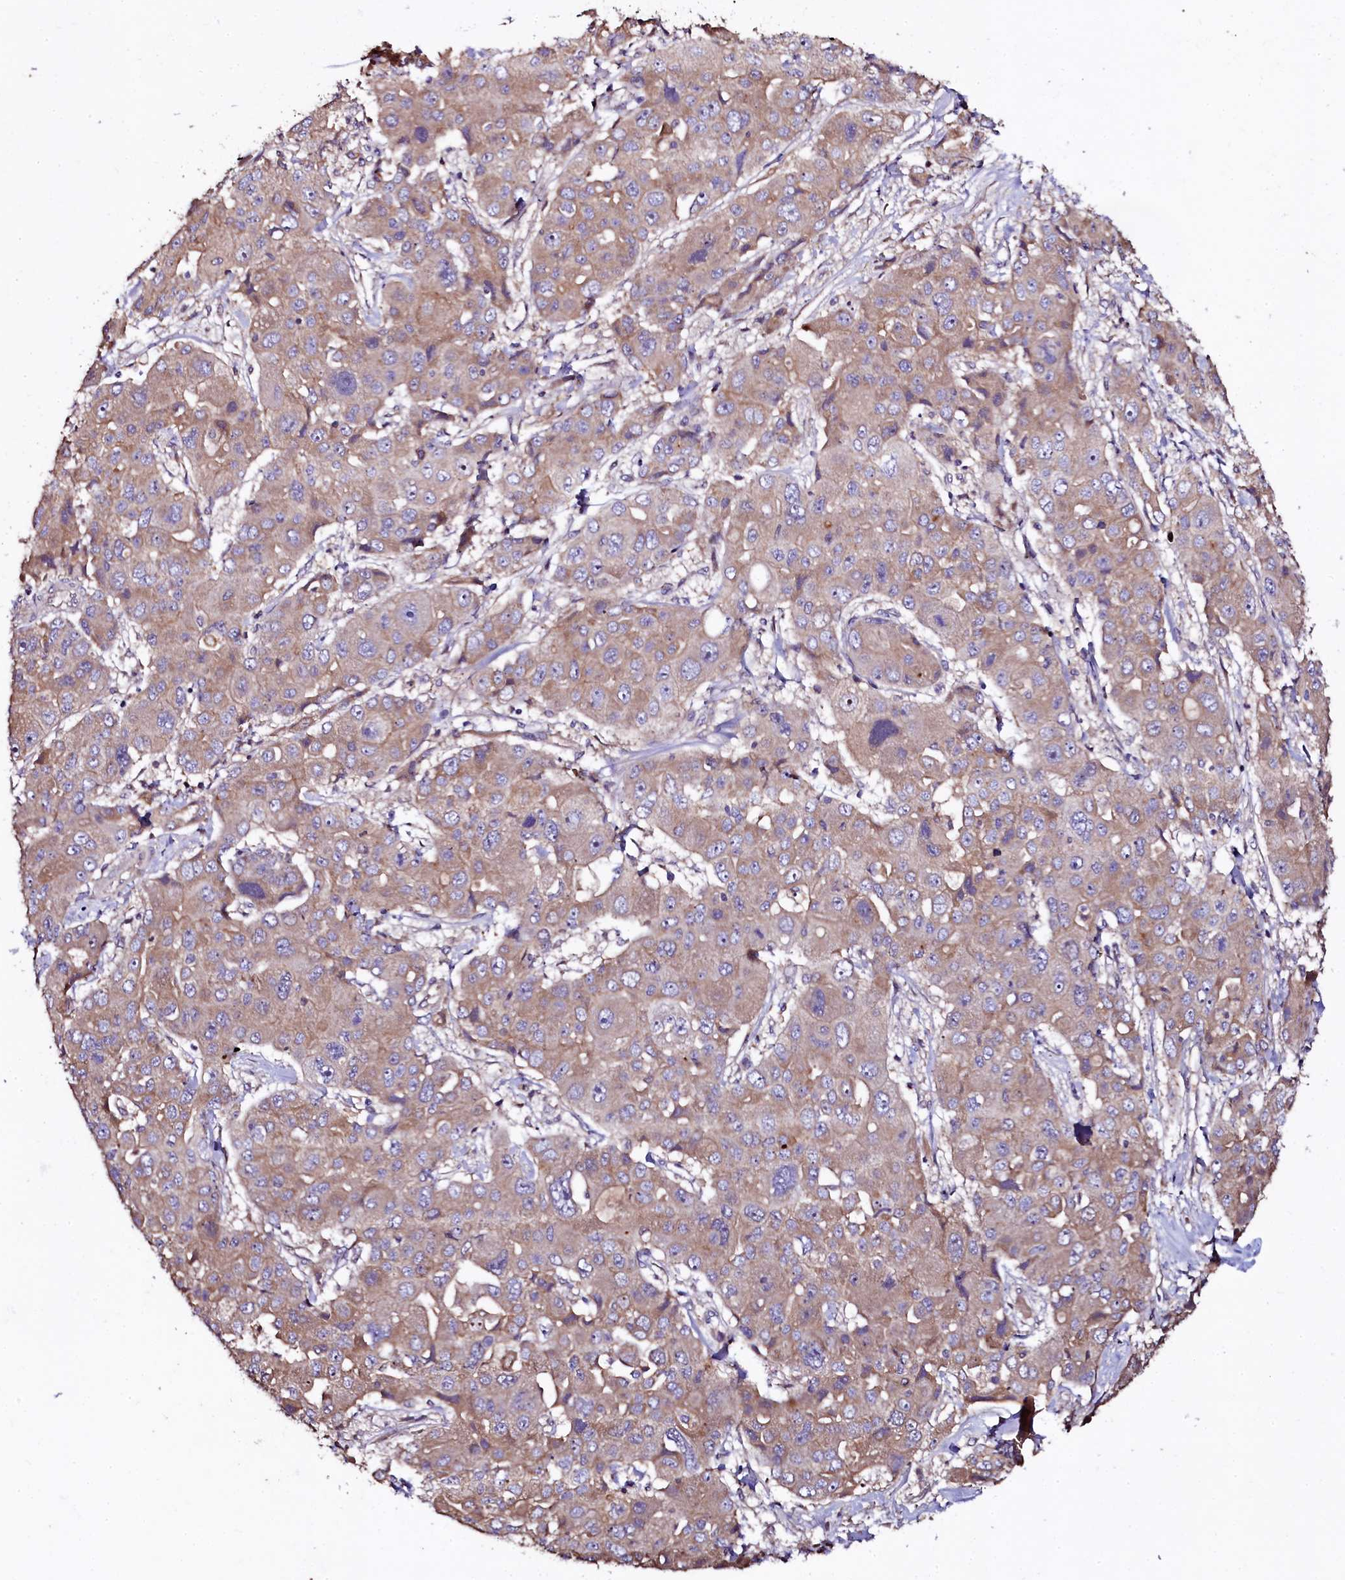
{"staining": {"intensity": "weak", "quantity": ">75%", "location": "cytoplasmic/membranous"}, "tissue": "liver cancer", "cell_type": "Tumor cells", "image_type": "cancer", "snomed": [{"axis": "morphology", "description": "Cholangiocarcinoma"}, {"axis": "topography", "description": "Liver"}], "caption": "A micrograph of cholangiocarcinoma (liver) stained for a protein demonstrates weak cytoplasmic/membranous brown staining in tumor cells. Using DAB (brown) and hematoxylin (blue) stains, captured at high magnification using brightfield microscopy.", "gene": "APPL2", "patient": {"sex": "male", "age": 67}}